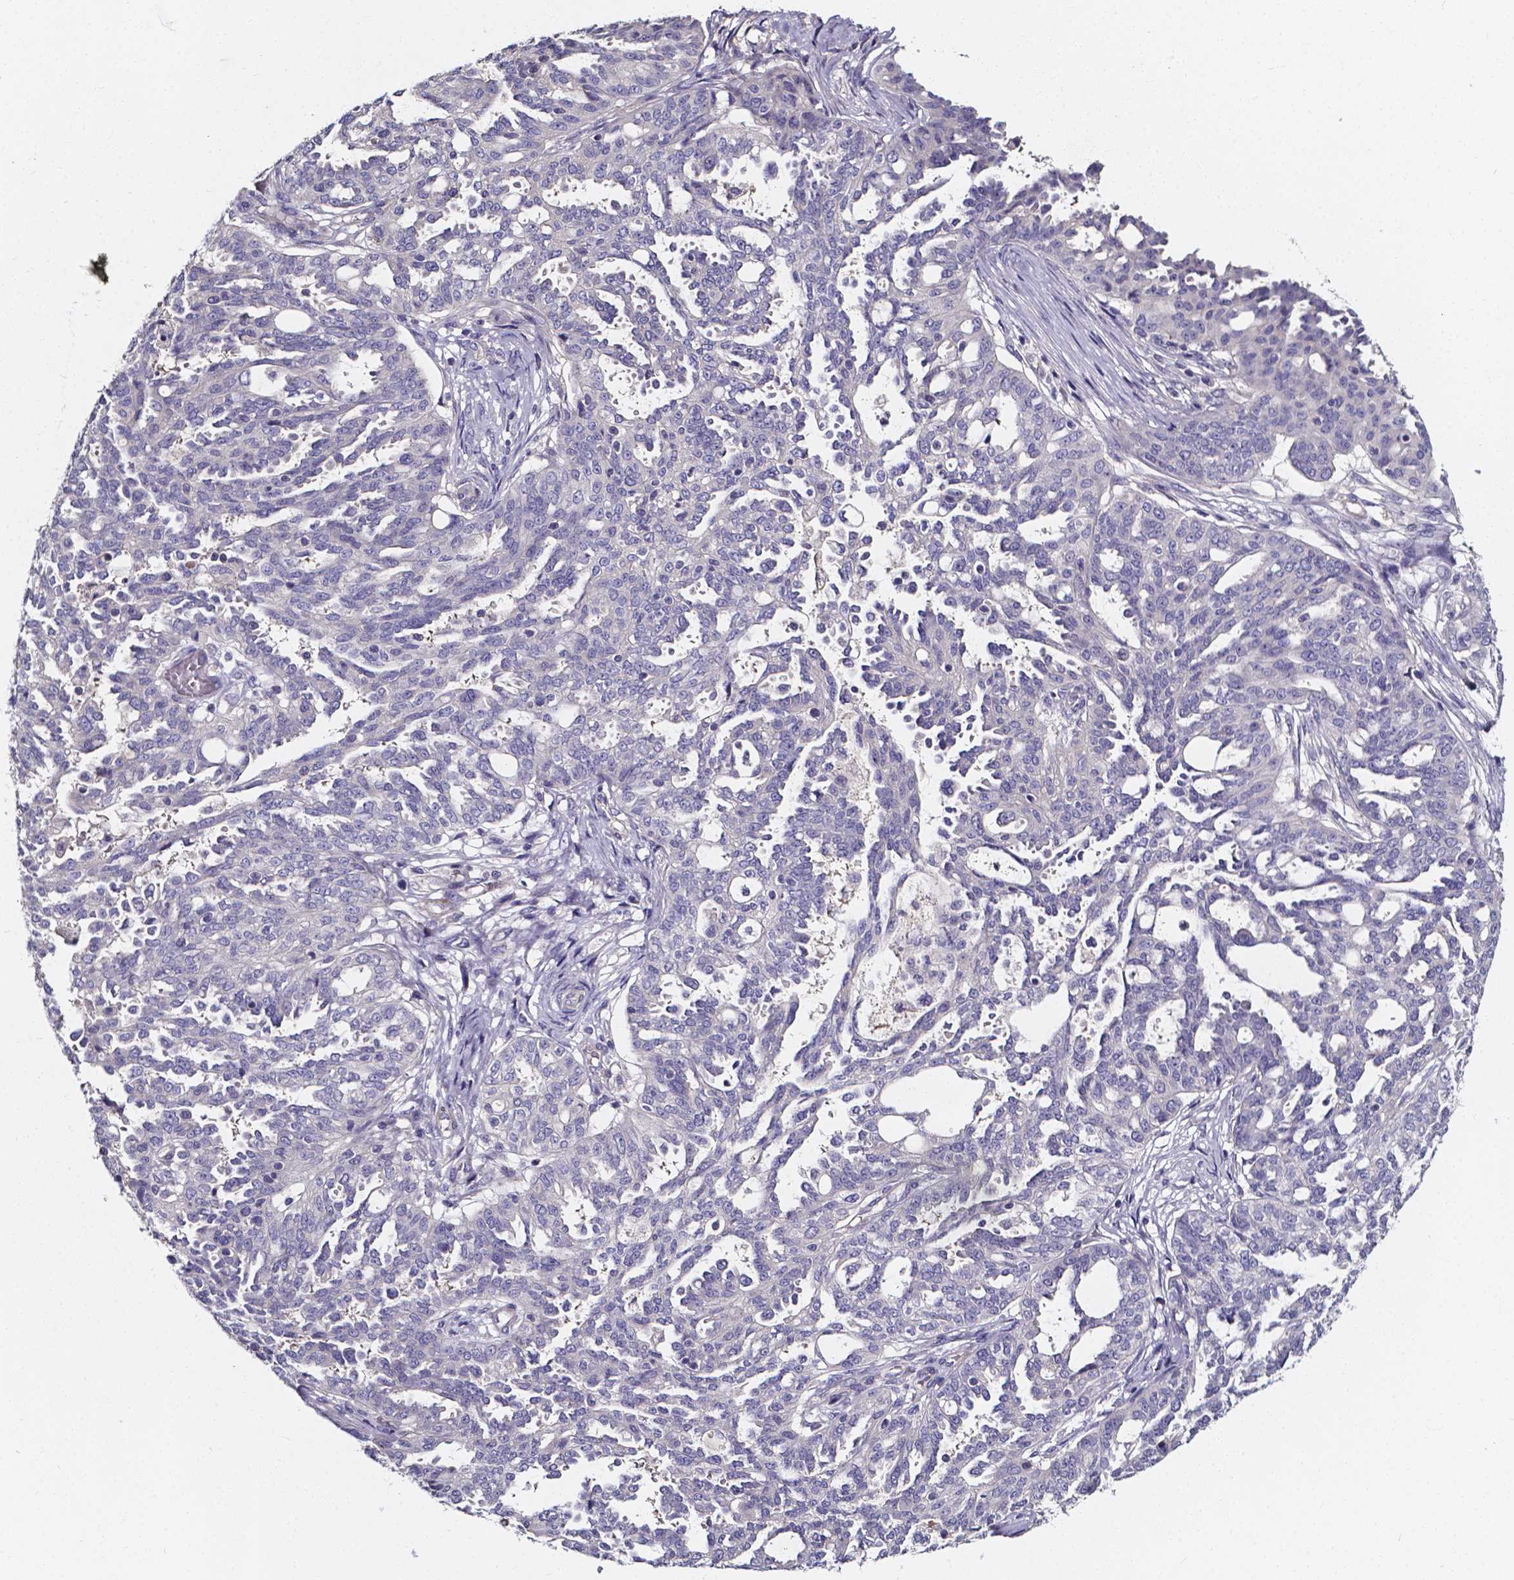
{"staining": {"intensity": "negative", "quantity": "none", "location": "none"}, "tissue": "ovarian cancer", "cell_type": "Tumor cells", "image_type": "cancer", "snomed": [{"axis": "morphology", "description": "Cystadenocarcinoma, serous, NOS"}, {"axis": "topography", "description": "Ovary"}], "caption": "Ovarian cancer stained for a protein using IHC reveals no expression tumor cells.", "gene": "CACNG8", "patient": {"sex": "female", "age": 67}}